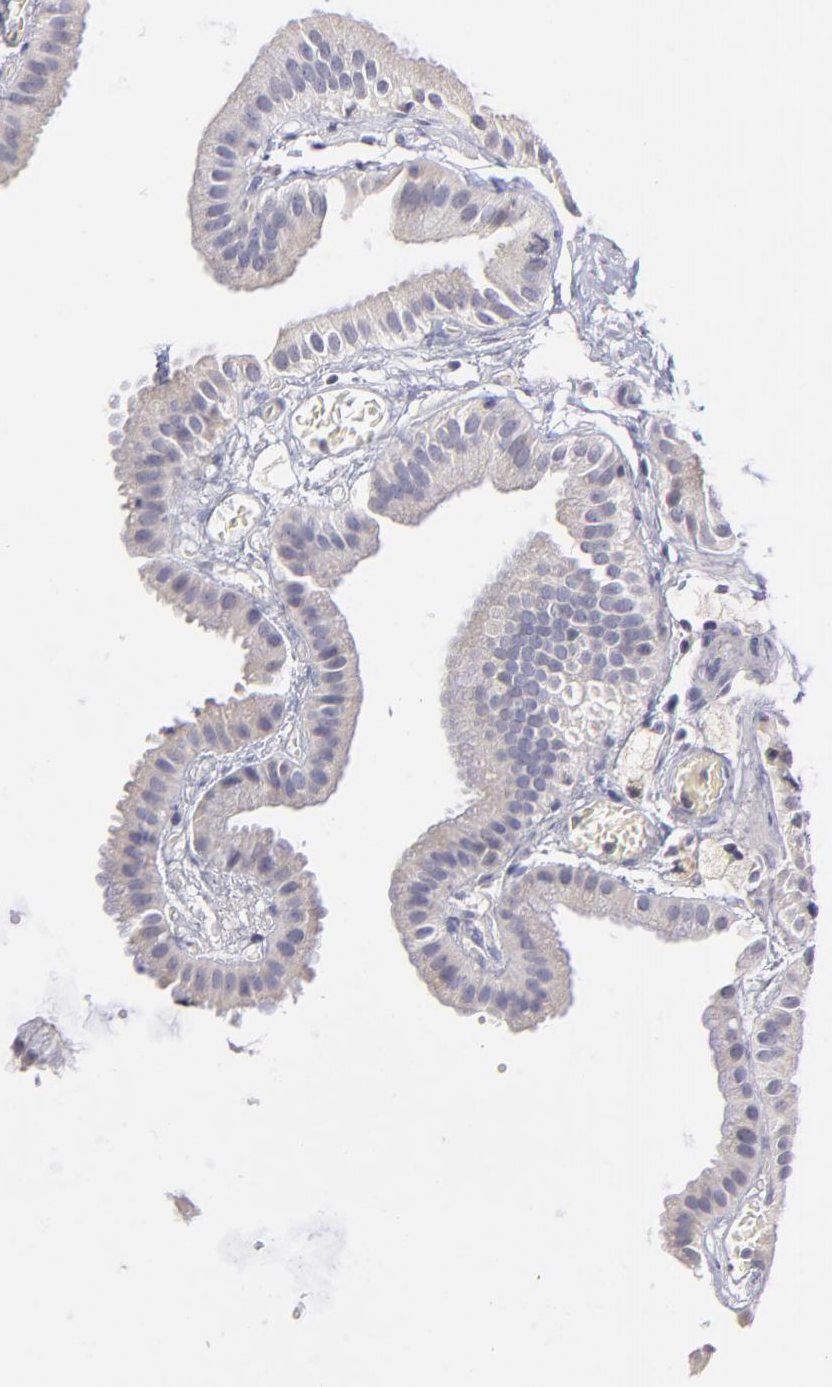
{"staining": {"intensity": "weak", "quantity": "25%-75%", "location": "cytoplasmic/membranous"}, "tissue": "gallbladder", "cell_type": "Glandular cells", "image_type": "normal", "snomed": [{"axis": "morphology", "description": "Normal tissue, NOS"}, {"axis": "topography", "description": "Gallbladder"}], "caption": "The photomicrograph displays a brown stain indicating the presence of a protein in the cytoplasmic/membranous of glandular cells in gallbladder. (IHC, brightfield microscopy, high magnification).", "gene": "GCSAM", "patient": {"sex": "female", "age": 63}}